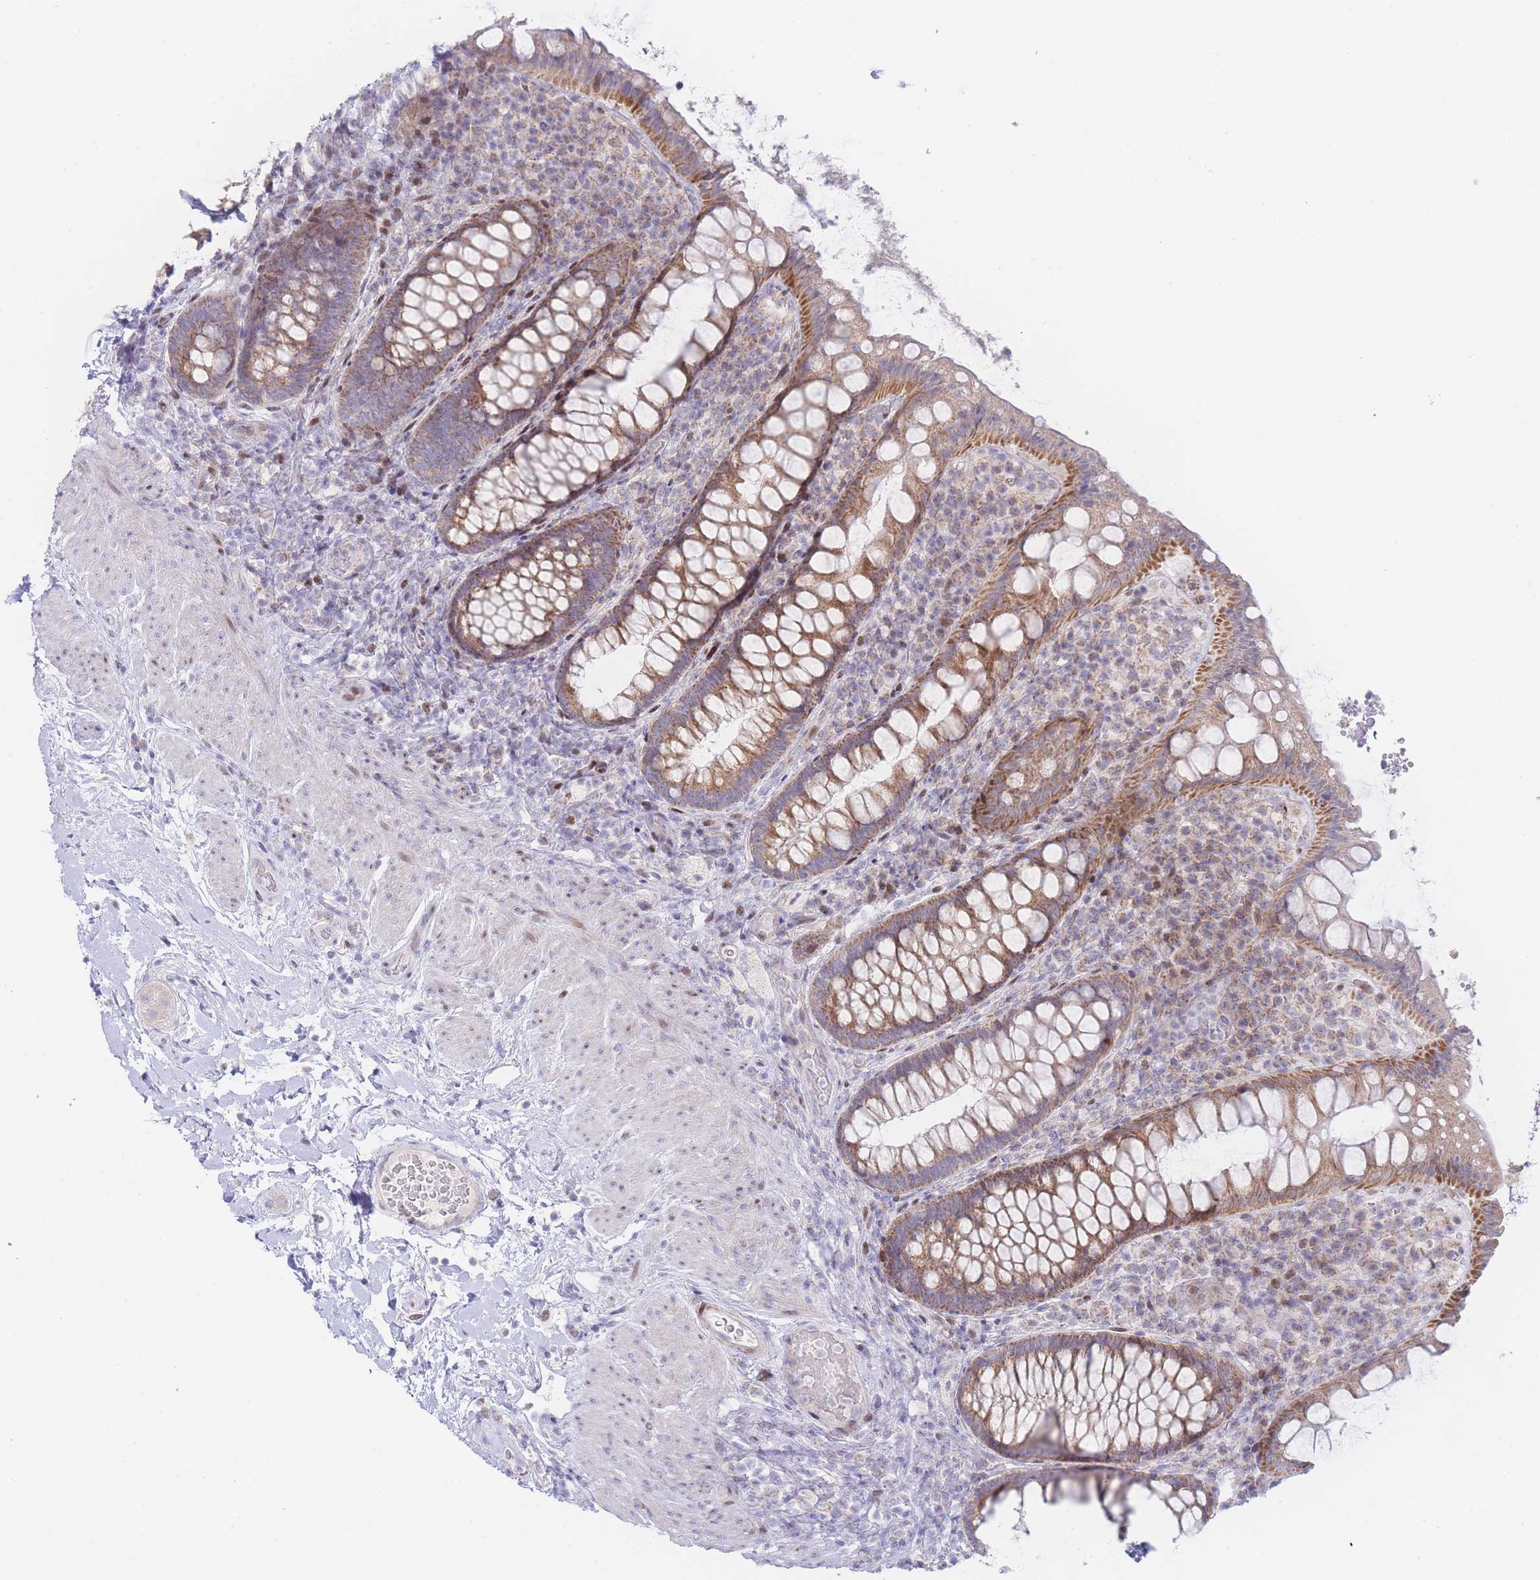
{"staining": {"intensity": "moderate", "quantity": ">75%", "location": "cytoplasmic/membranous"}, "tissue": "rectum", "cell_type": "Glandular cells", "image_type": "normal", "snomed": [{"axis": "morphology", "description": "Normal tissue, NOS"}, {"axis": "topography", "description": "Rectum"}, {"axis": "topography", "description": "Peripheral nerve tissue"}], "caption": "About >75% of glandular cells in unremarkable rectum exhibit moderate cytoplasmic/membranous protein positivity as visualized by brown immunohistochemical staining.", "gene": "GPAM", "patient": {"sex": "female", "age": 69}}